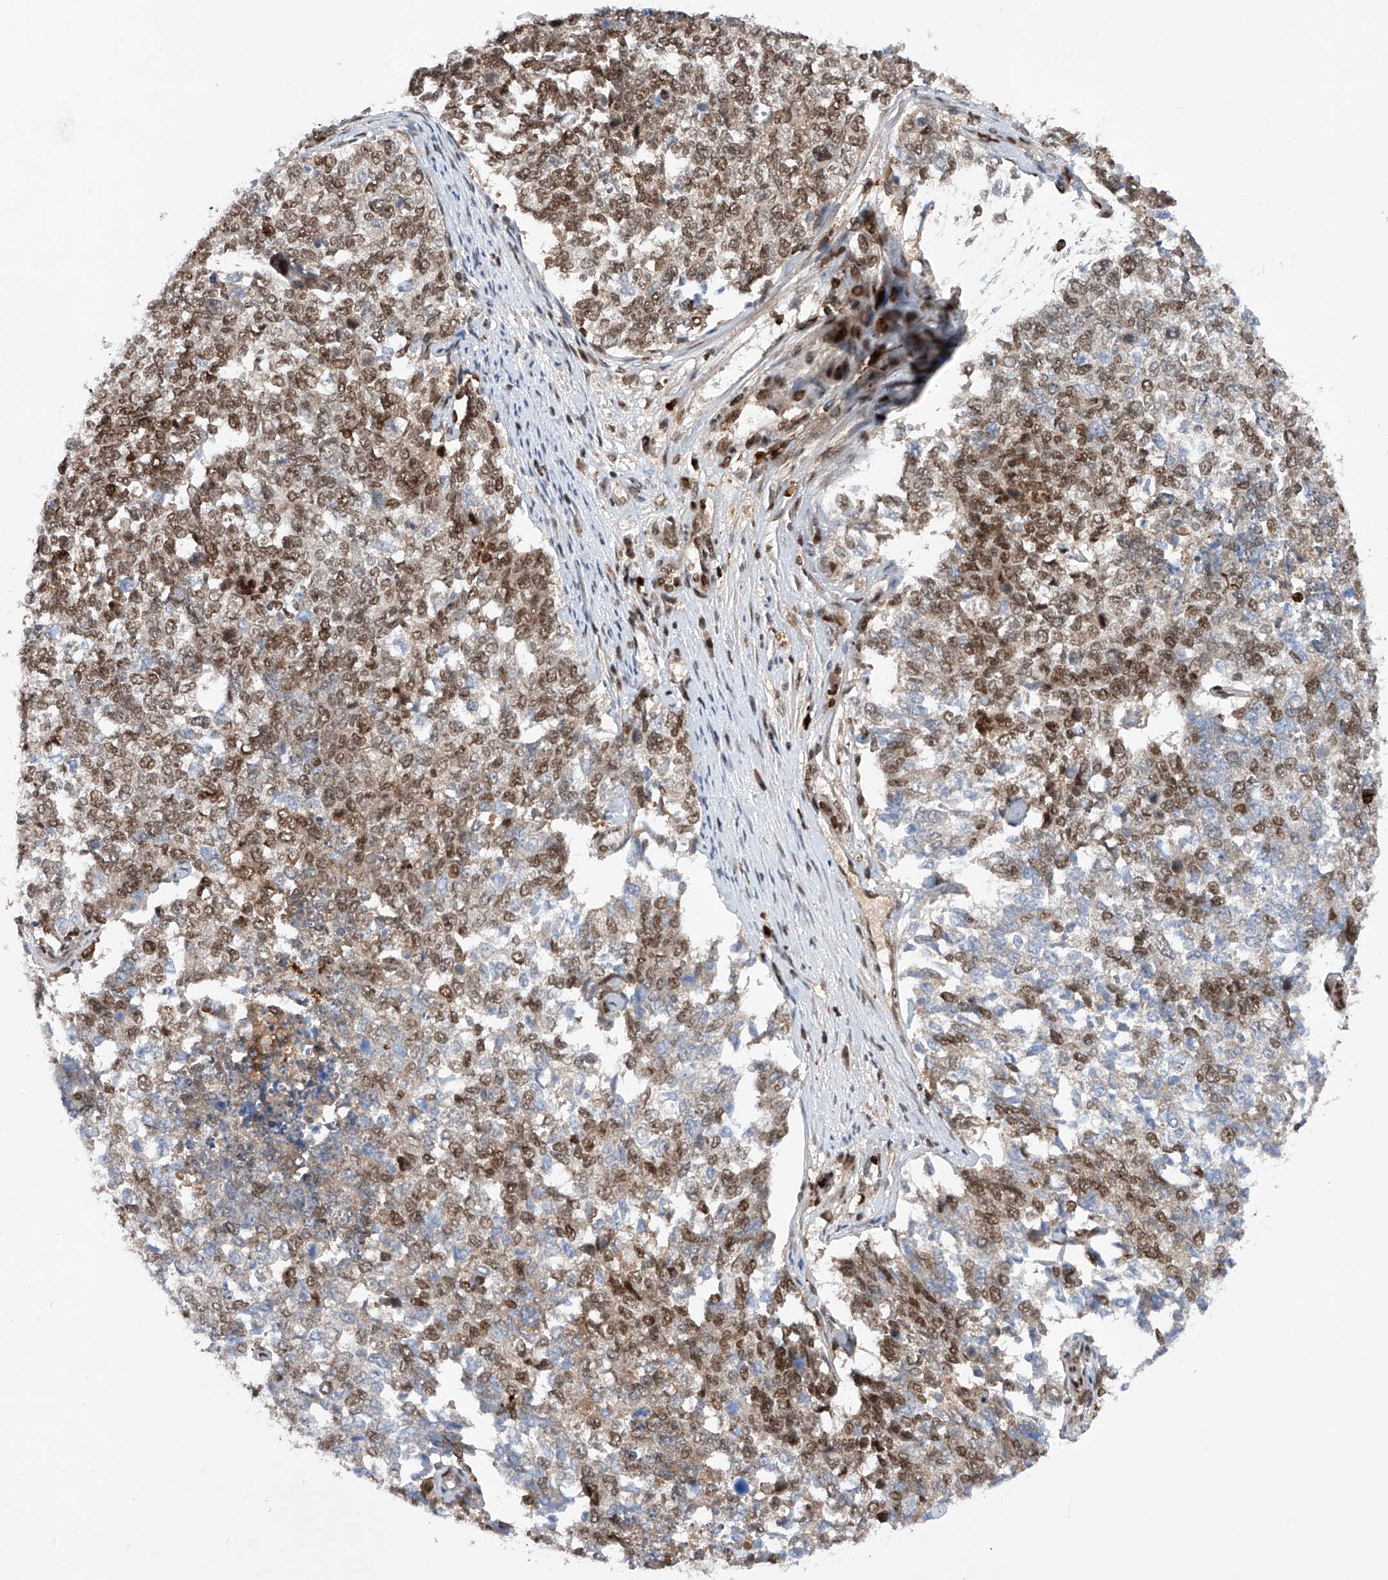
{"staining": {"intensity": "moderate", "quantity": ">75%", "location": "nuclear"}, "tissue": "cervical cancer", "cell_type": "Tumor cells", "image_type": "cancer", "snomed": [{"axis": "morphology", "description": "Squamous cell carcinoma, NOS"}, {"axis": "topography", "description": "Cervix"}], "caption": "This micrograph exhibits immunohistochemistry (IHC) staining of squamous cell carcinoma (cervical), with medium moderate nuclear expression in about >75% of tumor cells.", "gene": "ZNF280D", "patient": {"sex": "female", "age": 63}}